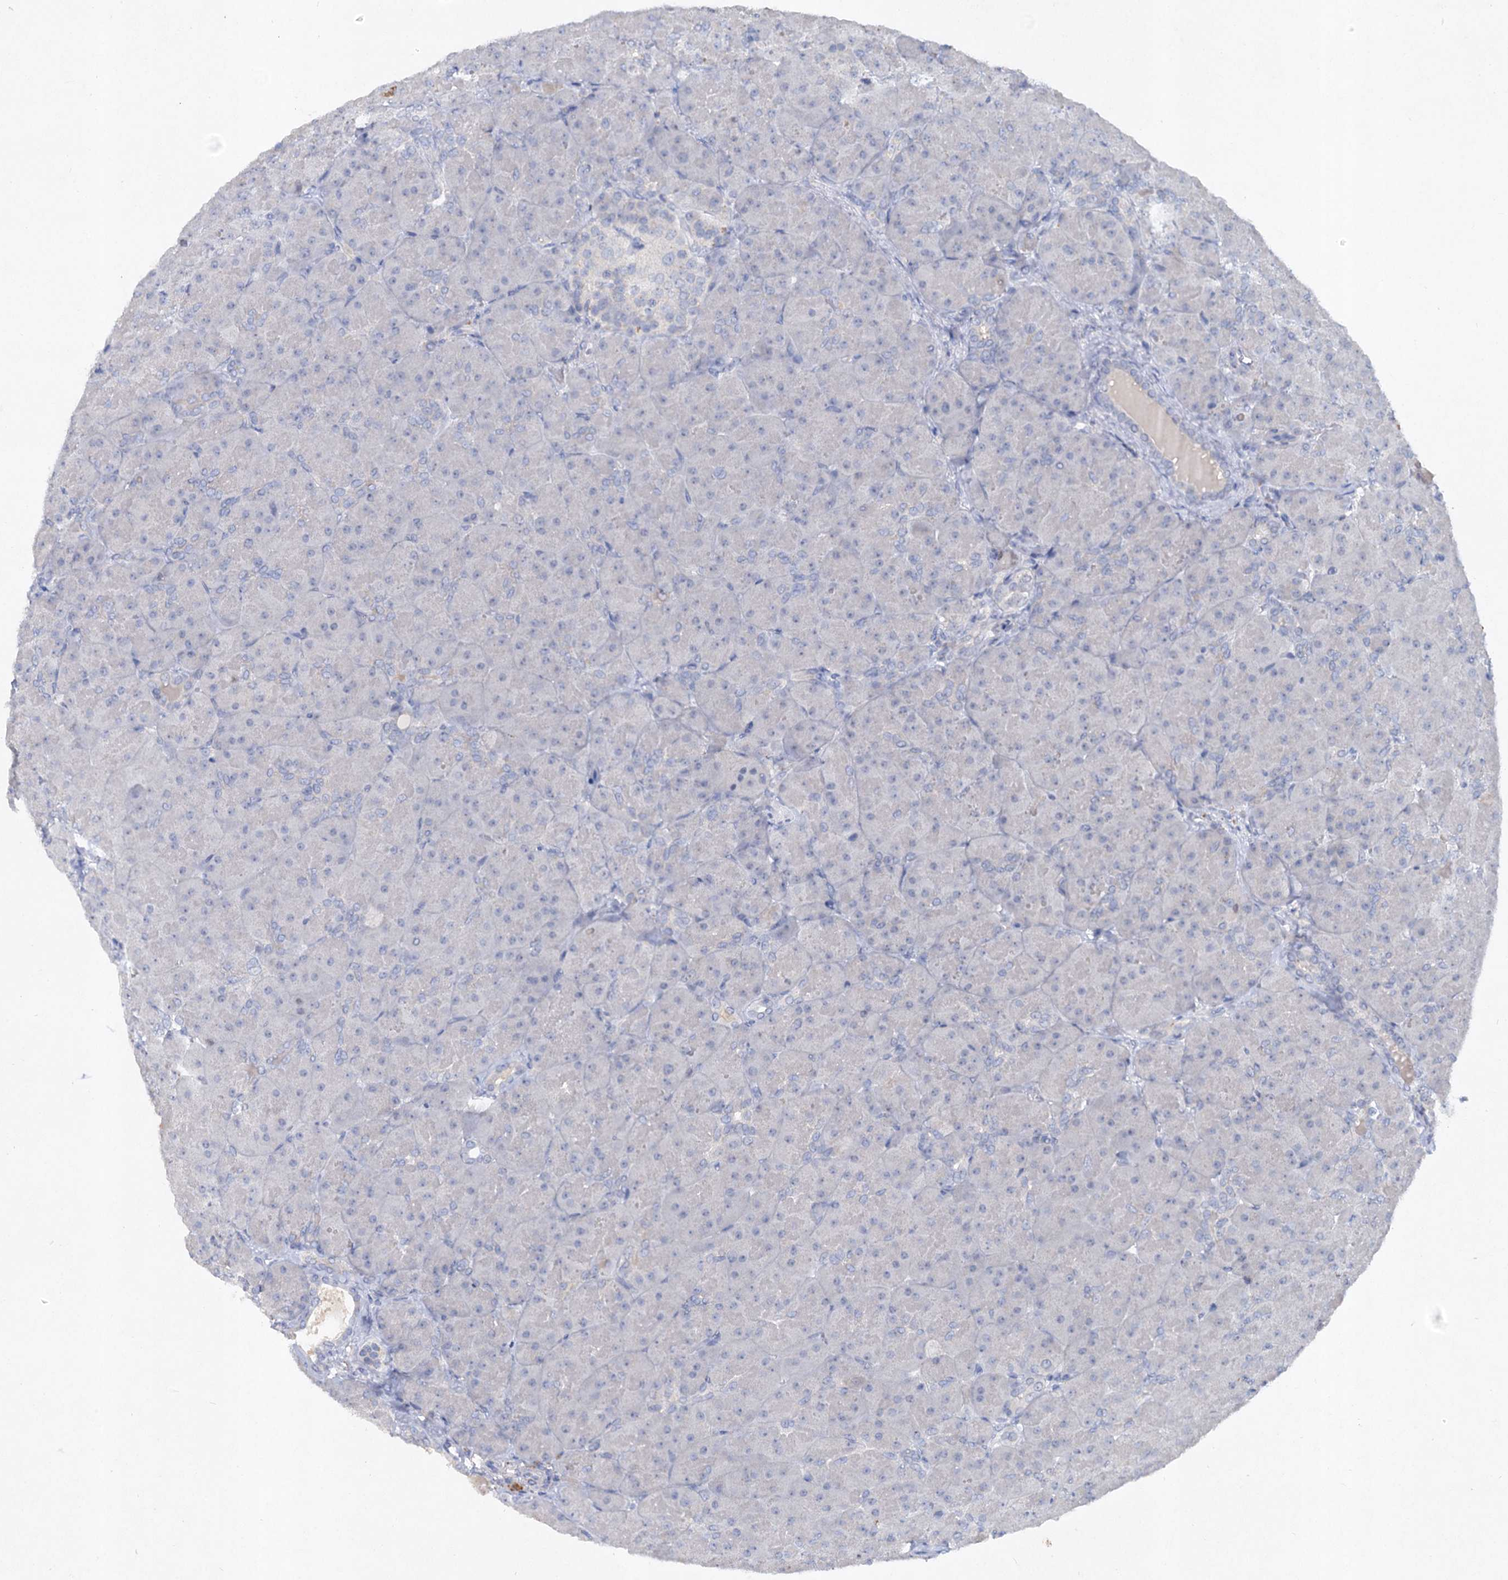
{"staining": {"intensity": "negative", "quantity": "none", "location": "none"}, "tissue": "pancreas", "cell_type": "Exocrine glandular cells", "image_type": "normal", "snomed": [{"axis": "morphology", "description": "Normal tissue, NOS"}, {"axis": "topography", "description": "Pancreas"}], "caption": "The photomicrograph displays no significant positivity in exocrine glandular cells of pancreas. The staining was performed using DAB to visualize the protein expression in brown, while the nuclei were stained in blue with hematoxylin (Magnification: 20x).", "gene": "ATP4A", "patient": {"sex": "male", "age": 66}}